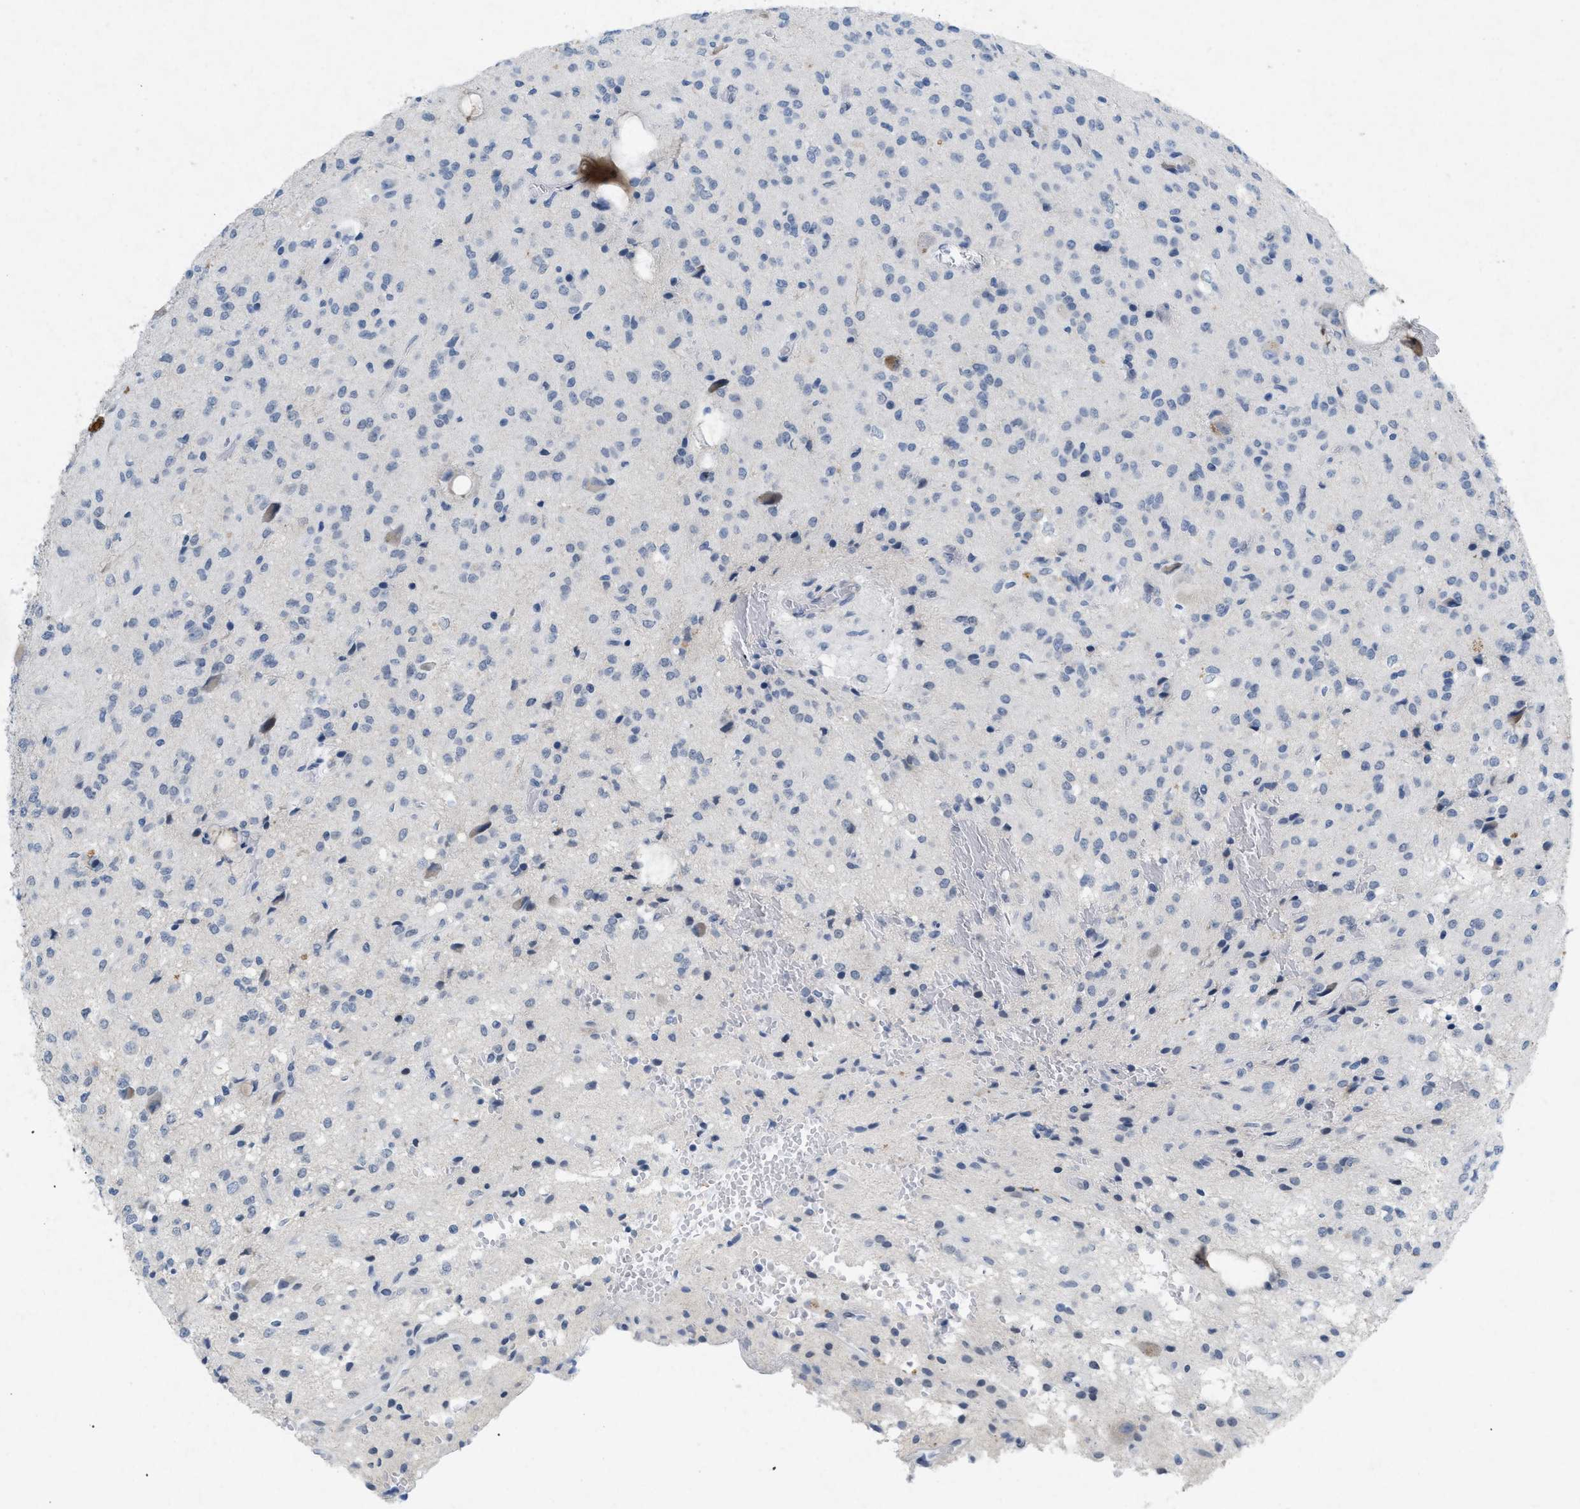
{"staining": {"intensity": "negative", "quantity": "none", "location": "none"}, "tissue": "glioma", "cell_type": "Tumor cells", "image_type": "cancer", "snomed": [{"axis": "morphology", "description": "Glioma, malignant, High grade"}, {"axis": "topography", "description": "Brain"}], "caption": "DAB immunohistochemical staining of high-grade glioma (malignant) exhibits no significant positivity in tumor cells. The staining was performed using DAB (3,3'-diaminobenzidine) to visualize the protein expression in brown, while the nuclei were stained in blue with hematoxylin (Magnification: 20x).", "gene": "TASOR", "patient": {"sex": "female", "age": 59}}